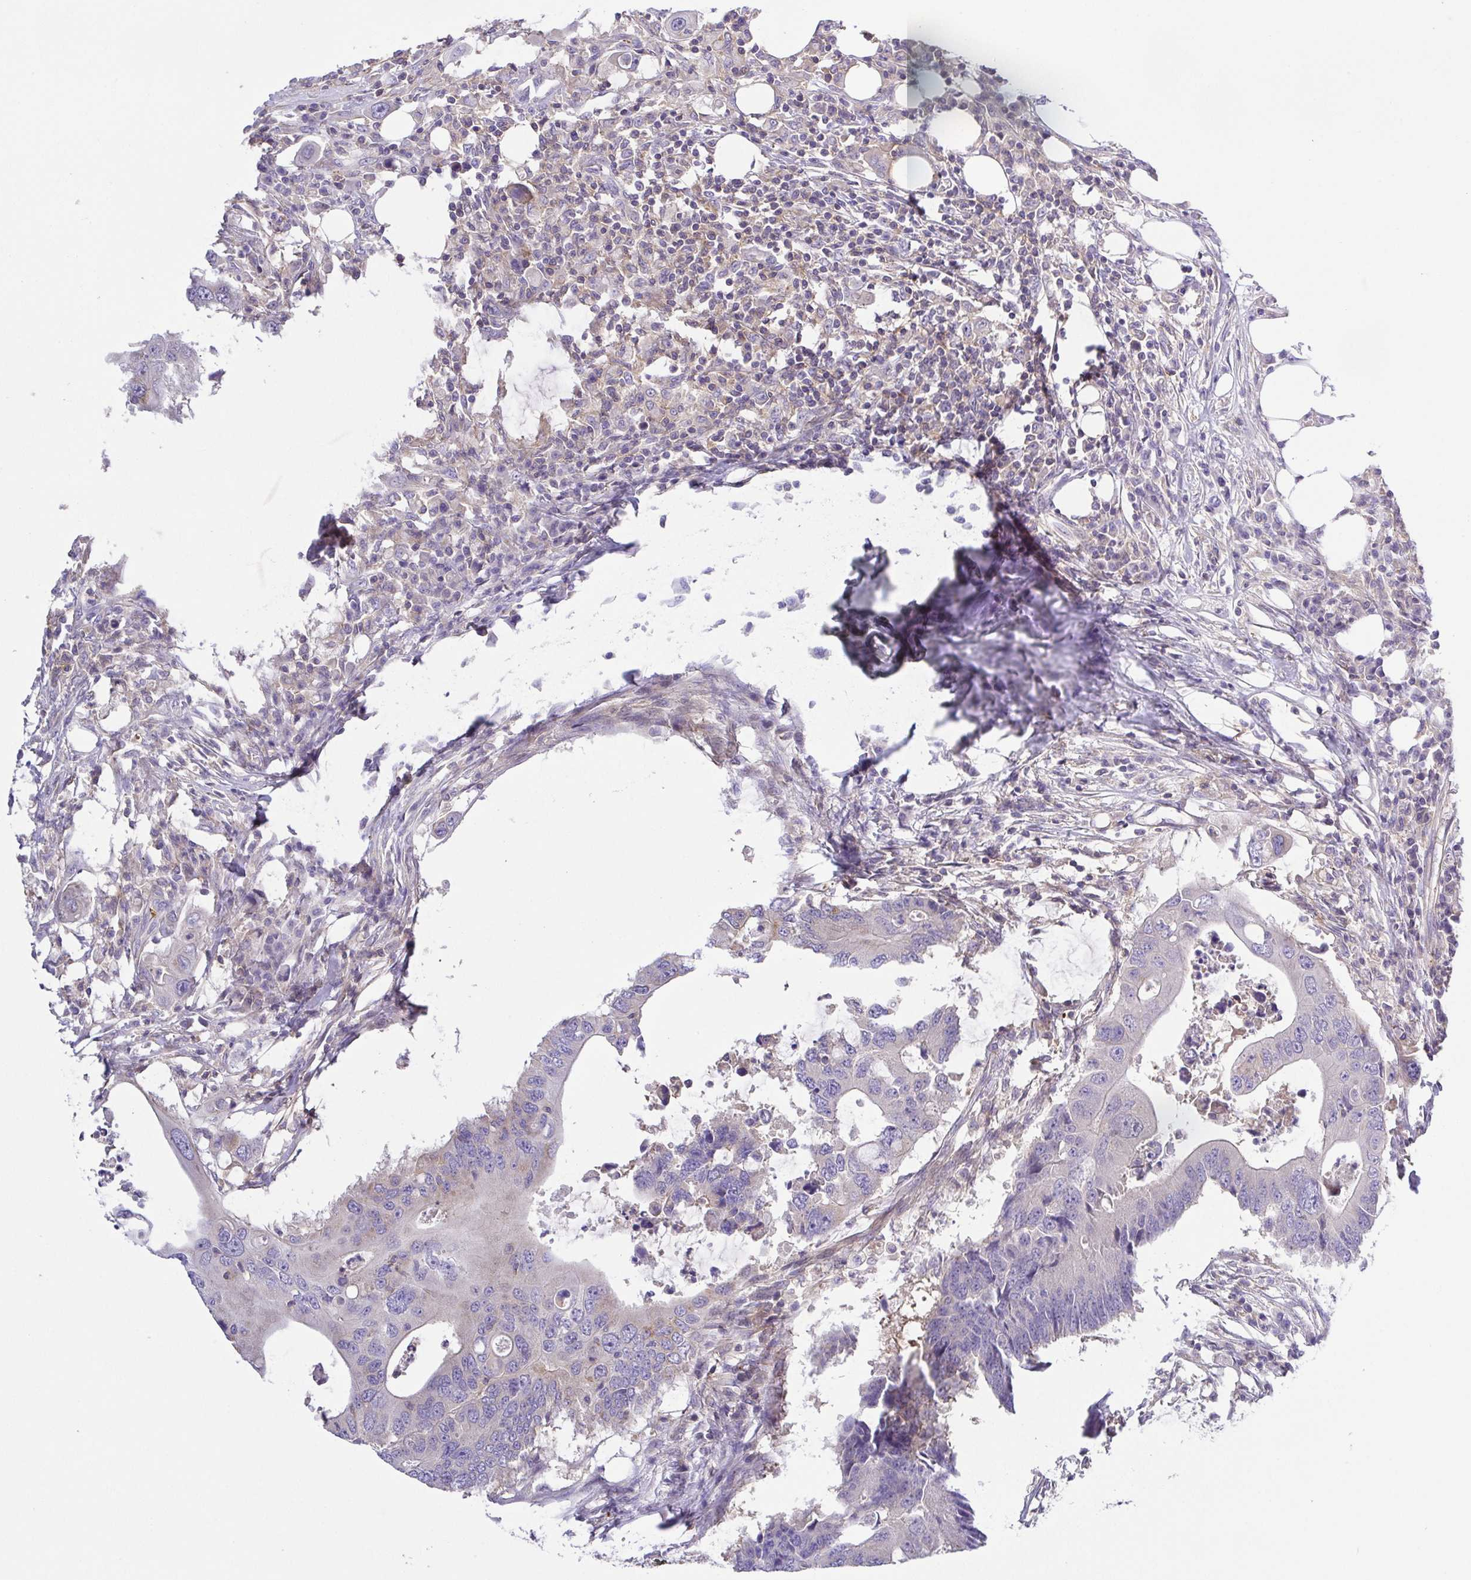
{"staining": {"intensity": "negative", "quantity": "none", "location": "none"}, "tissue": "colorectal cancer", "cell_type": "Tumor cells", "image_type": "cancer", "snomed": [{"axis": "morphology", "description": "Adenocarcinoma, NOS"}, {"axis": "topography", "description": "Colon"}], "caption": "An IHC micrograph of colorectal cancer (adenocarcinoma) is shown. There is no staining in tumor cells of colorectal cancer (adenocarcinoma).", "gene": "PRR14L", "patient": {"sex": "male", "age": 71}}